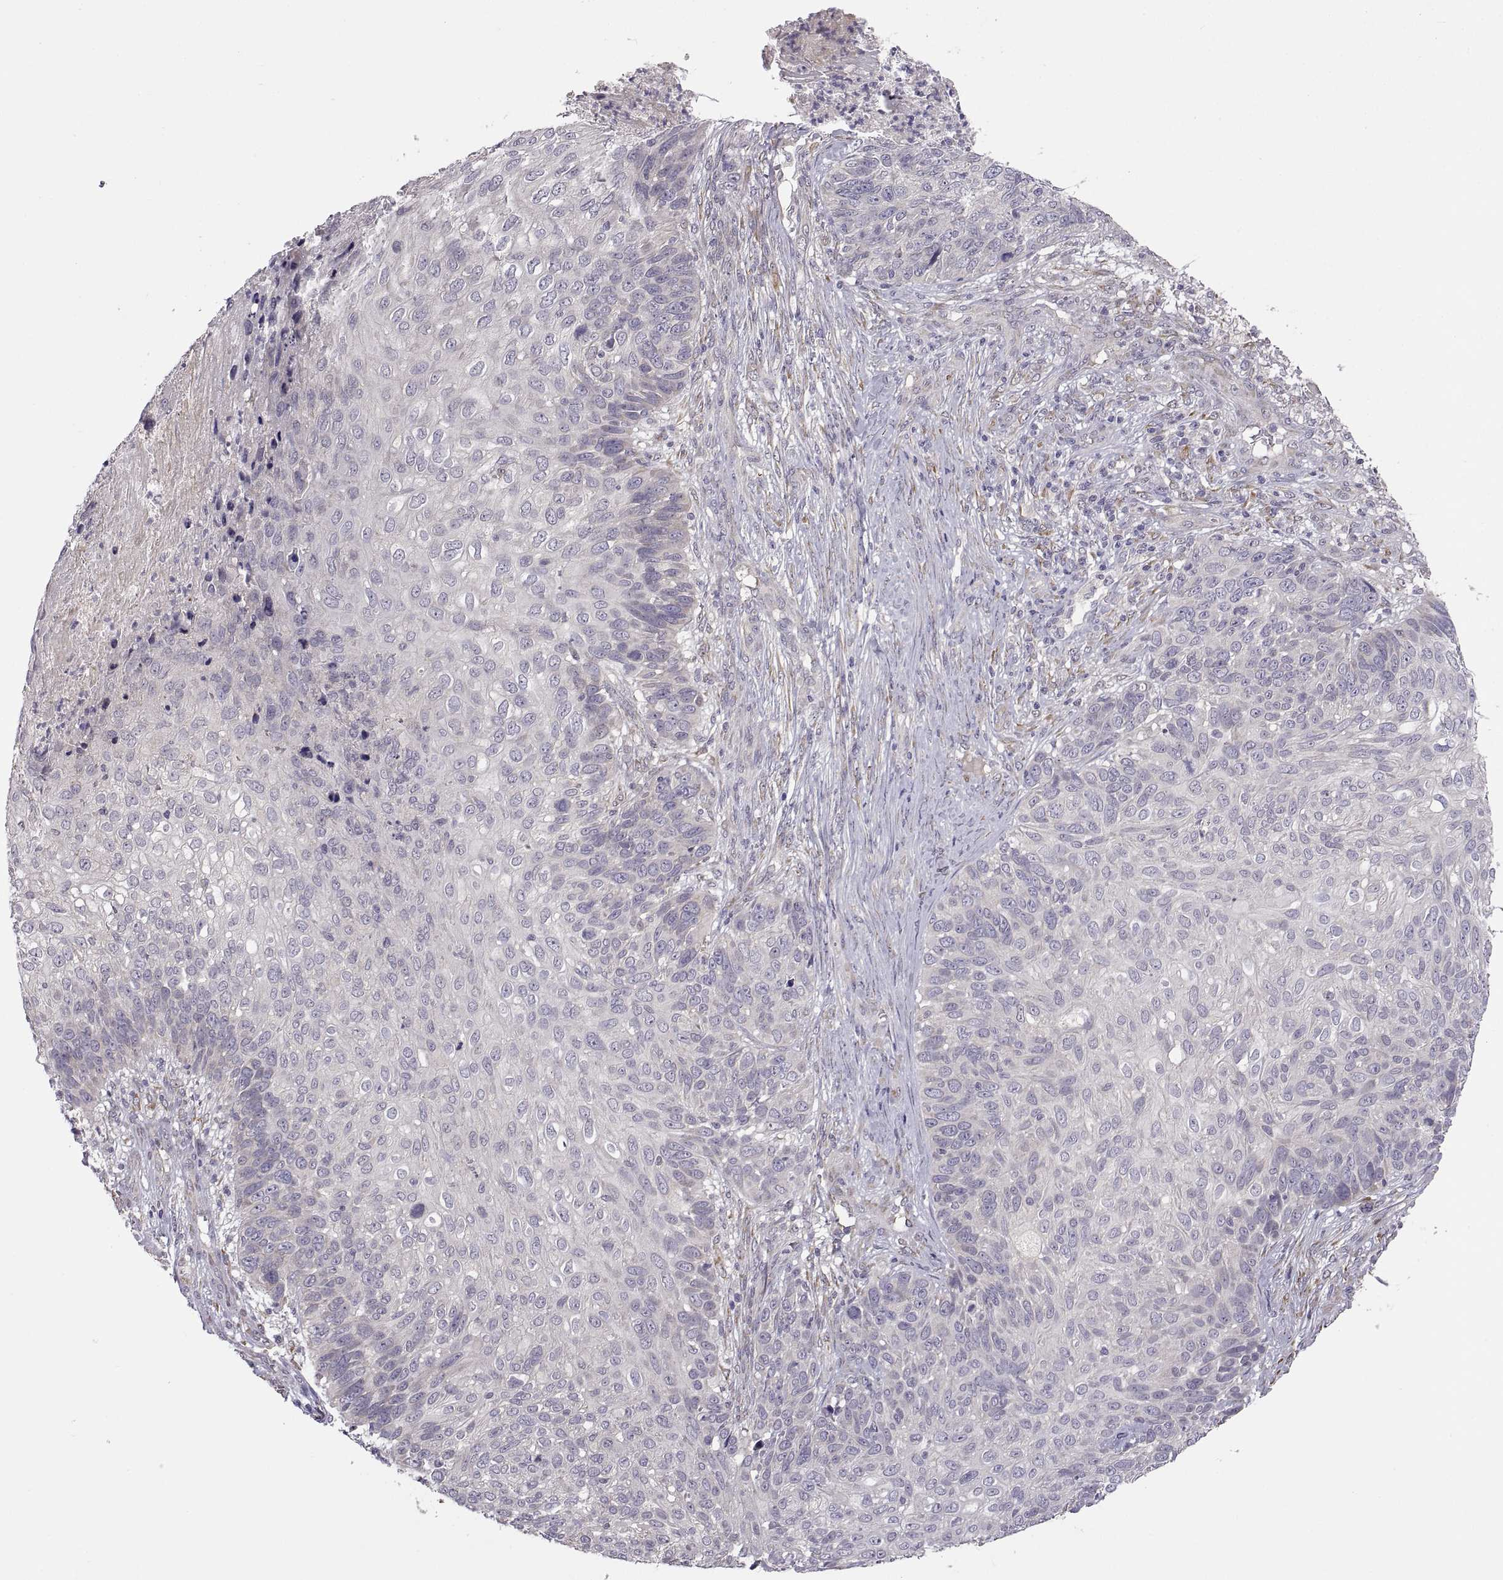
{"staining": {"intensity": "negative", "quantity": "none", "location": "none"}, "tissue": "skin cancer", "cell_type": "Tumor cells", "image_type": "cancer", "snomed": [{"axis": "morphology", "description": "Squamous cell carcinoma, NOS"}, {"axis": "topography", "description": "Skin"}], "caption": "Immunohistochemistry (IHC) histopathology image of skin cancer (squamous cell carcinoma) stained for a protein (brown), which shows no expression in tumor cells.", "gene": "ACSBG2", "patient": {"sex": "male", "age": 92}}